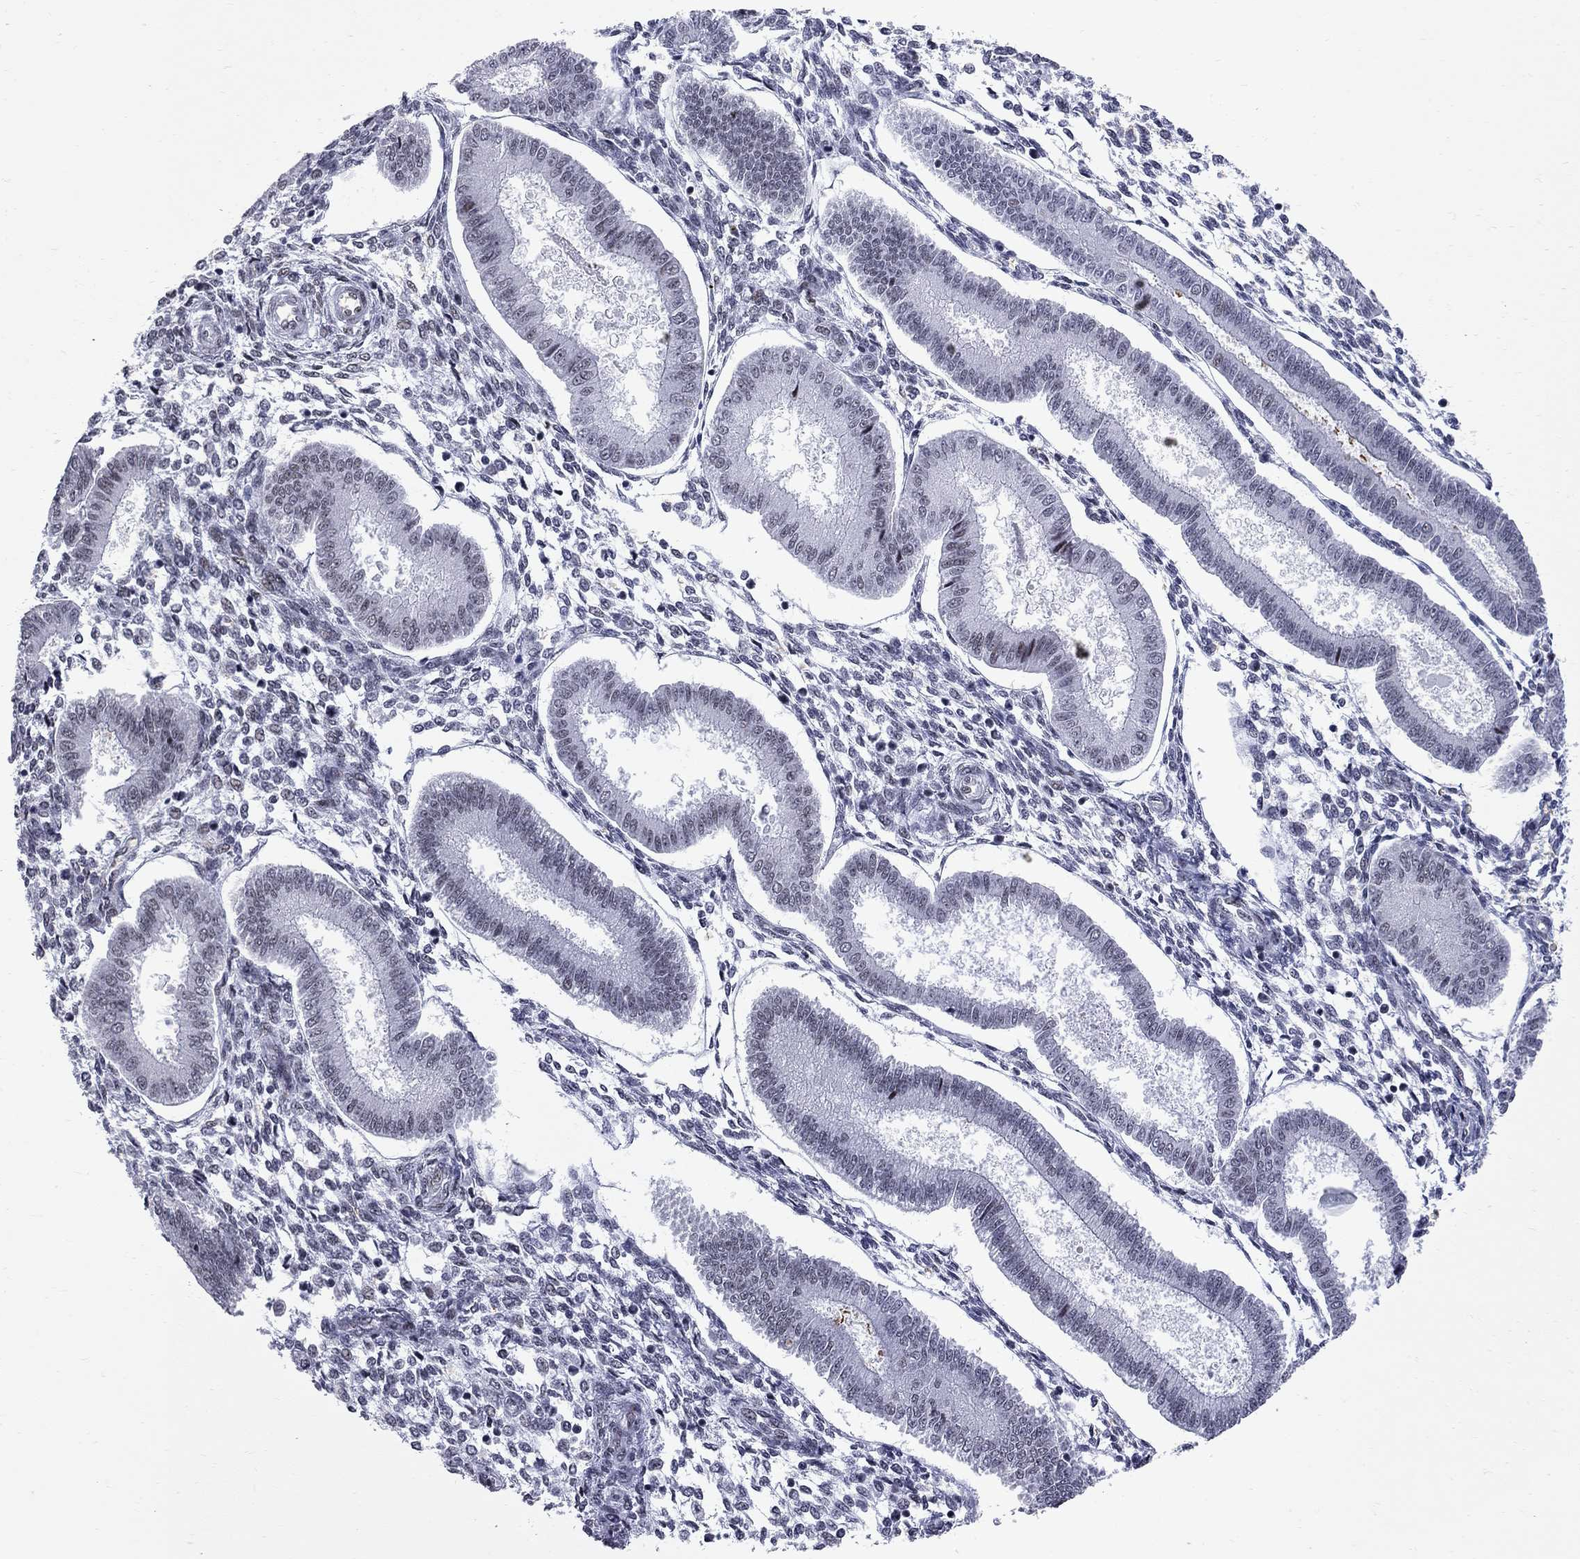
{"staining": {"intensity": "strong", "quantity": "25%-75%", "location": "nuclear"}, "tissue": "endometrium", "cell_type": "Cells in endometrial stroma", "image_type": "normal", "snomed": [{"axis": "morphology", "description": "Normal tissue, NOS"}, {"axis": "topography", "description": "Endometrium"}], "caption": "Cells in endometrial stroma display high levels of strong nuclear expression in approximately 25%-75% of cells in unremarkable endometrium.", "gene": "ZBTB47", "patient": {"sex": "female", "age": 43}}